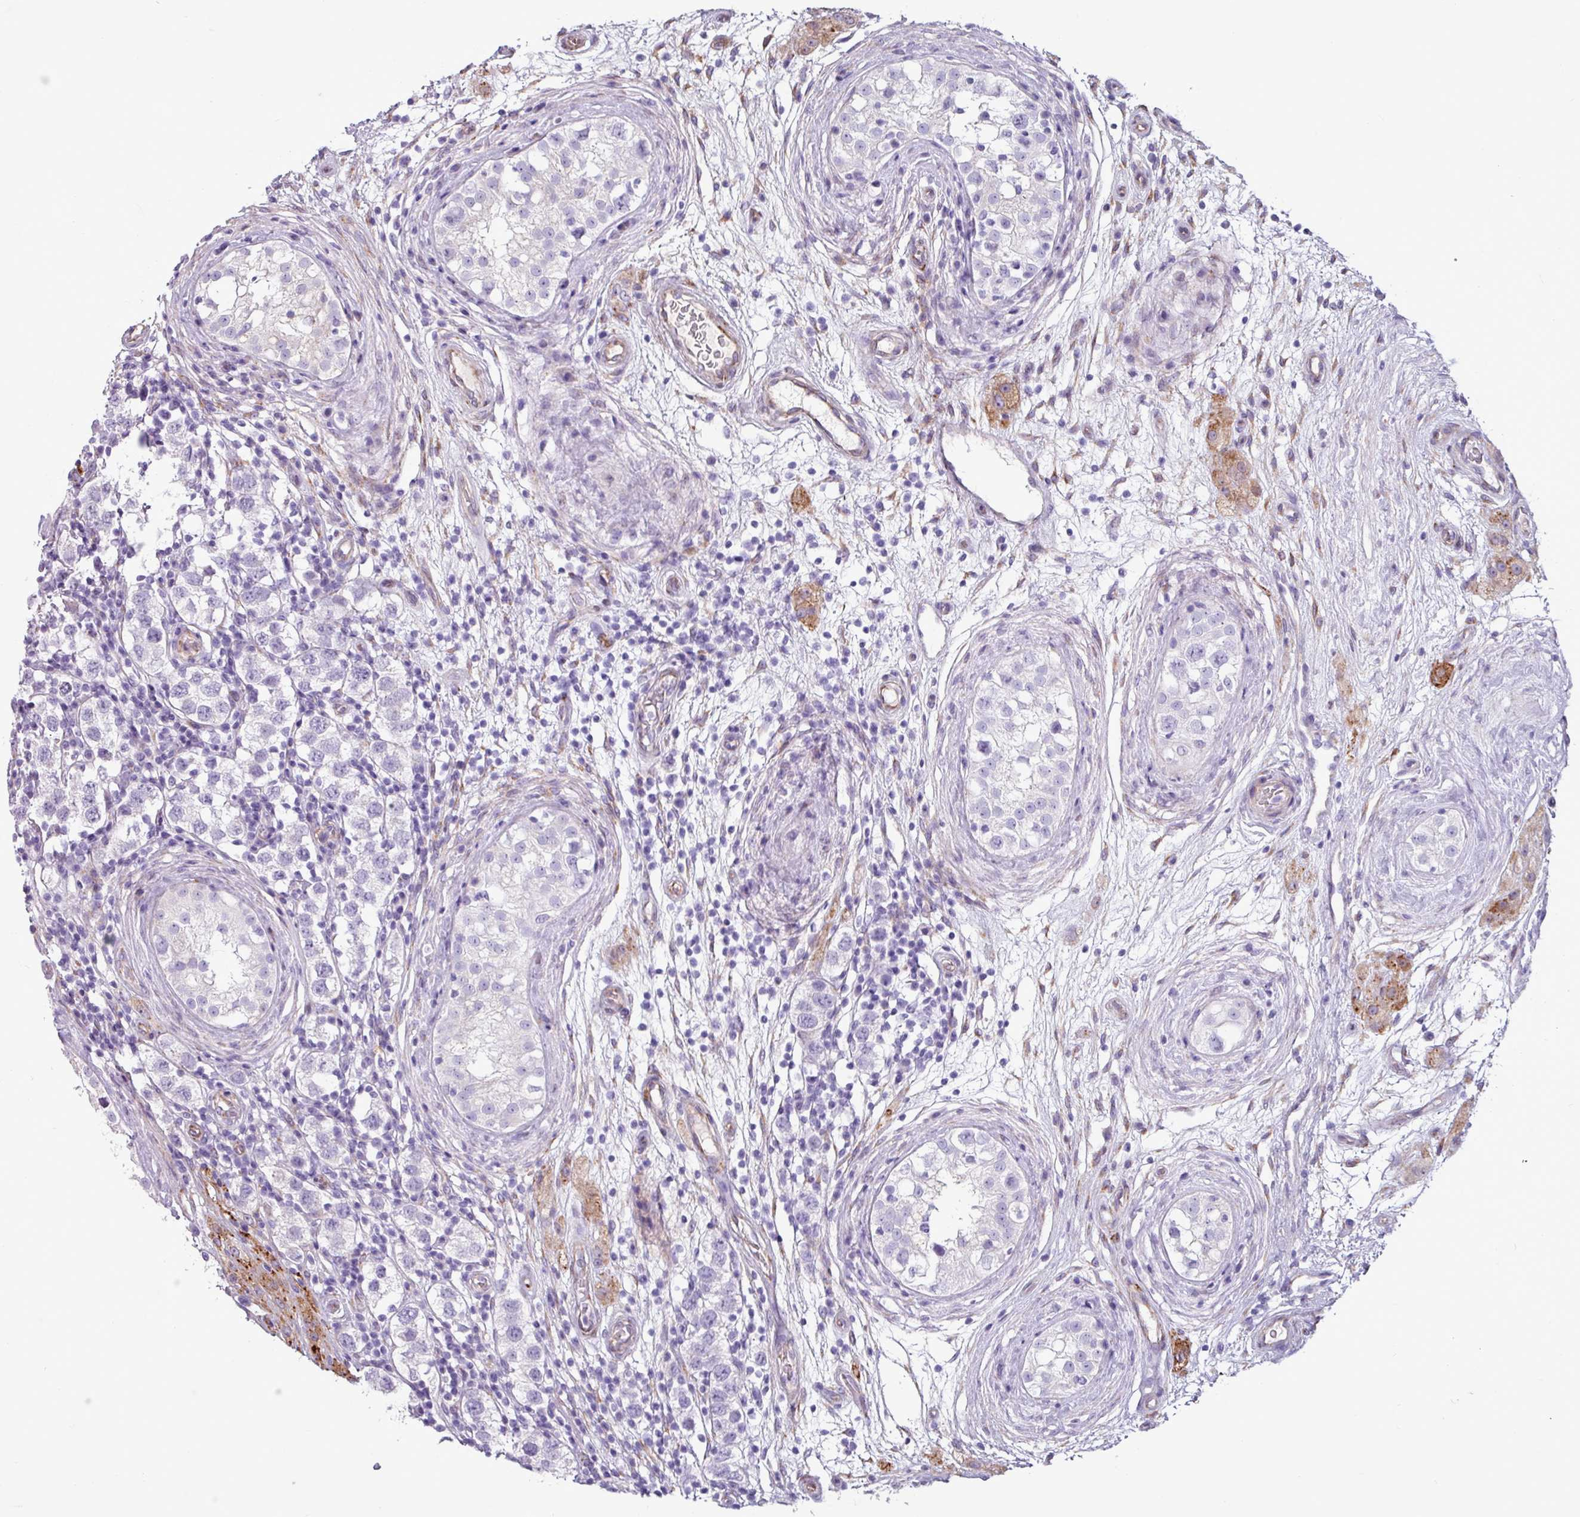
{"staining": {"intensity": "negative", "quantity": "none", "location": "none"}, "tissue": "testis cancer", "cell_type": "Tumor cells", "image_type": "cancer", "snomed": [{"axis": "morphology", "description": "Seminoma, NOS"}, {"axis": "topography", "description": "Testis"}], "caption": "Testis cancer was stained to show a protein in brown. There is no significant staining in tumor cells.", "gene": "PPP1R35", "patient": {"sex": "male", "age": 34}}